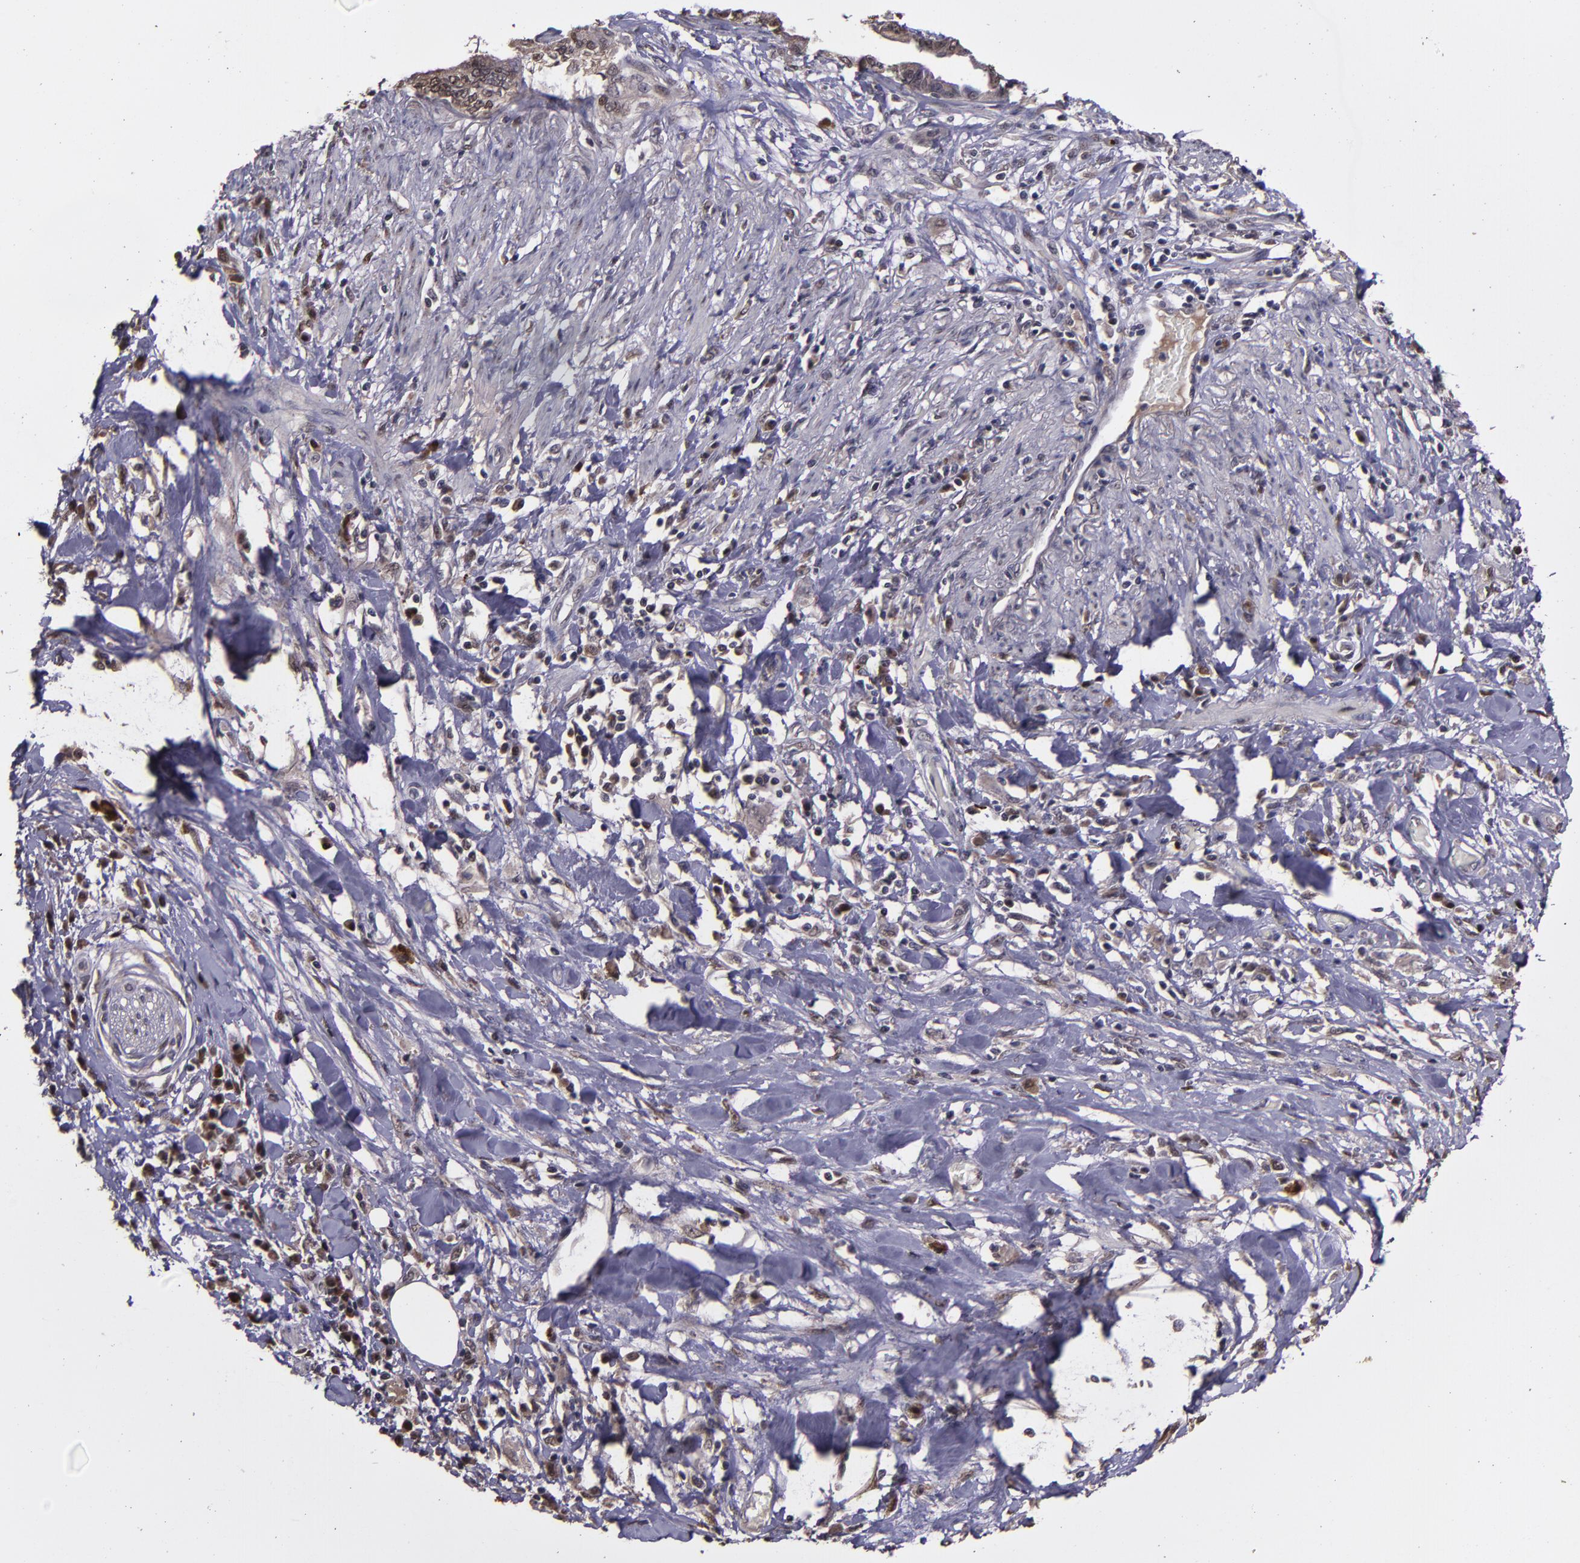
{"staining": {"intensity": "weak", "quantity": "<25%", "location": "cytoplasmic/membranous,nuclear"}, "tissue": "pancreatic cancer", "cell_type": "Tumor cells", "image_type": "cancer", "snomed": [{"axis": "morphology", "description": "Adenocarcinoma, NOS"}, {"axis": "topography", "description": "Pancreas"}], "caption": "The micrograph shows no significant positivity in tumor cells of pancreatic adenocarcinoma.", "gene": "SERPINF2", "patient": {"sex": "female", "age": 64}}